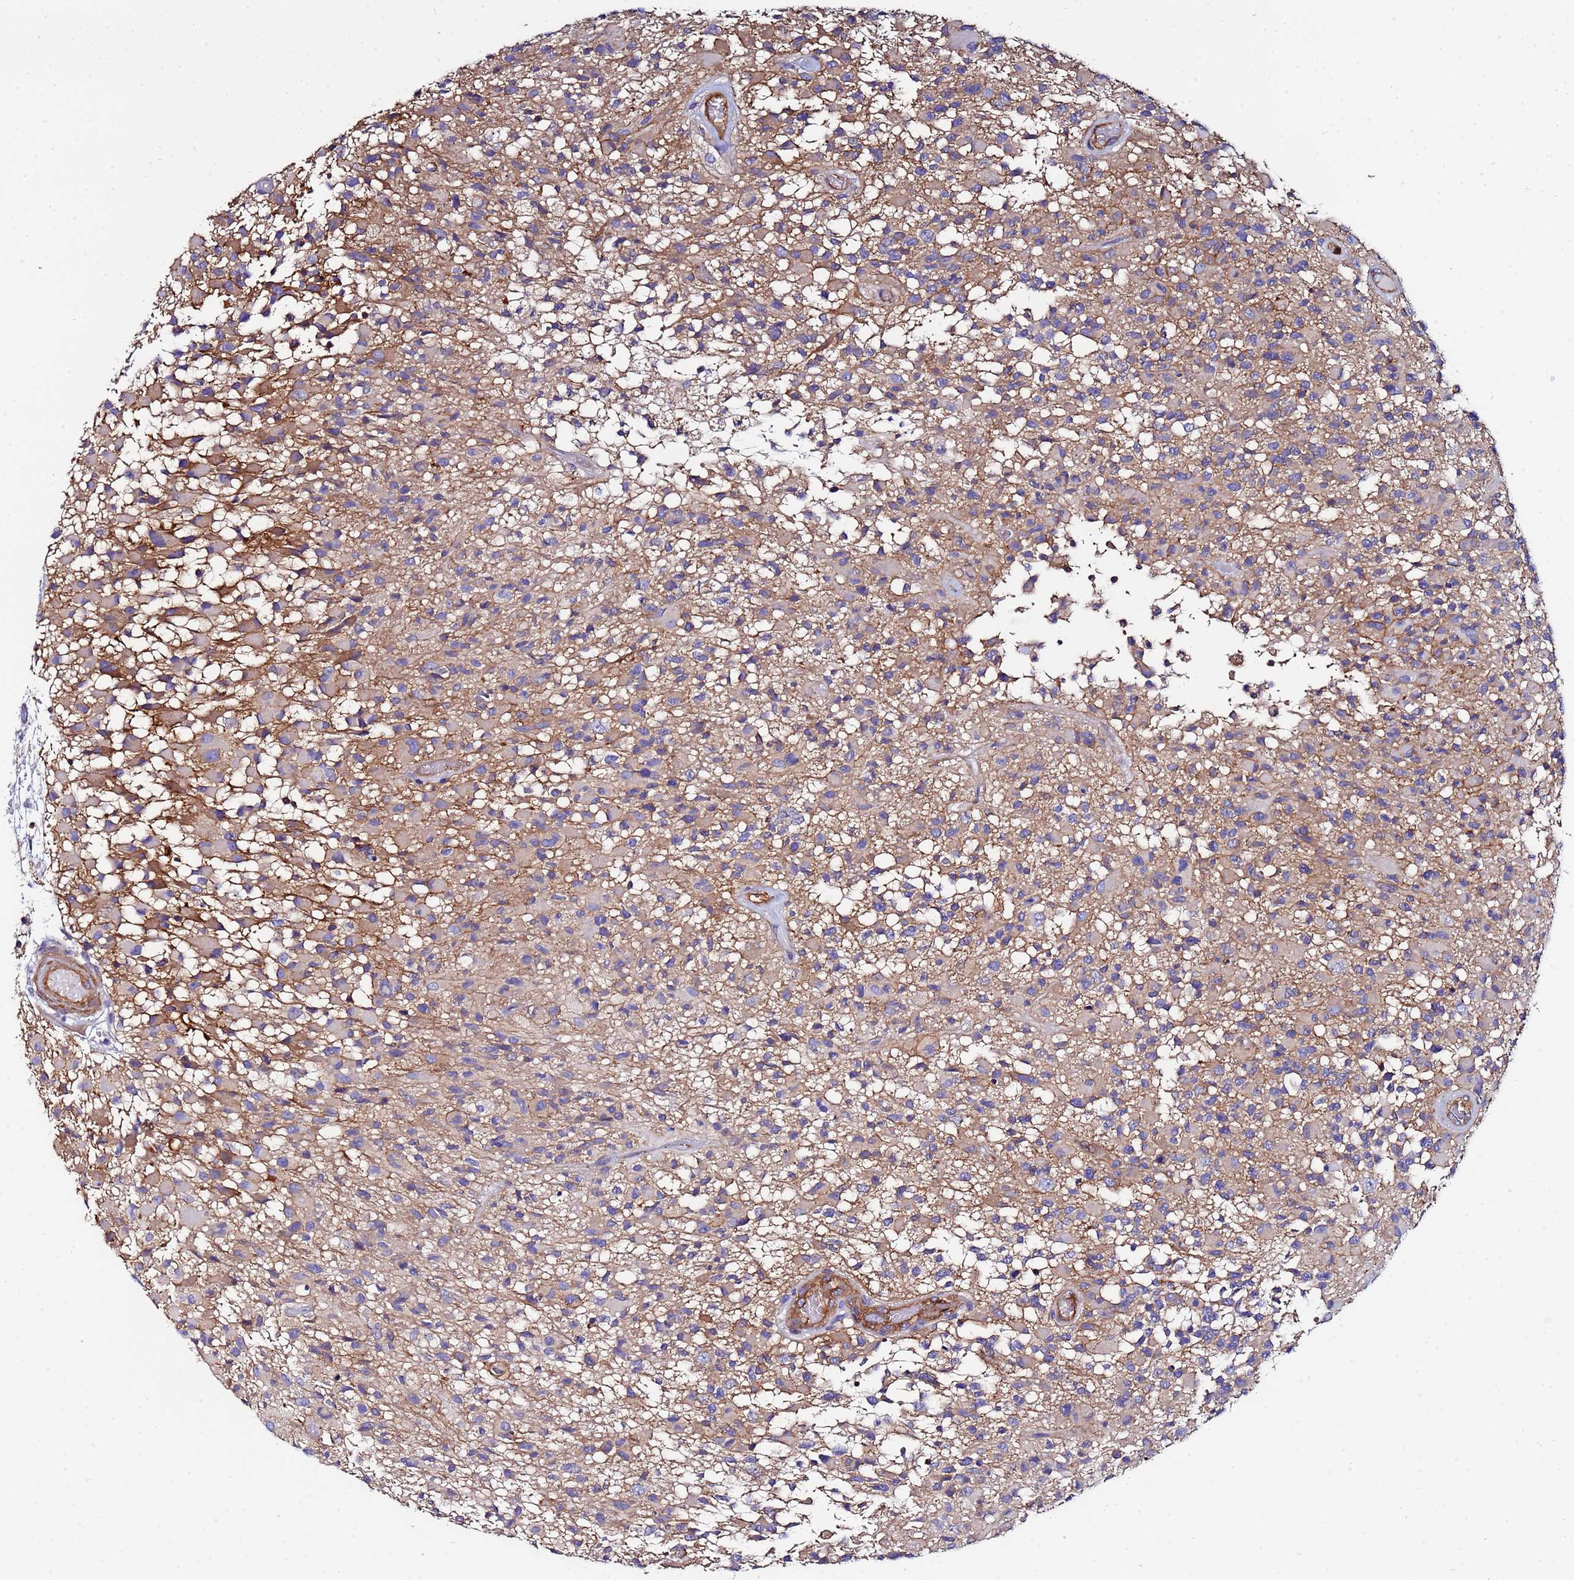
{"staining": {"intensity": "weak", "quantity": ">75%", "location": "cytoplasmic/membranous"}, "tissue": "glioma", "cell_type": "Tumor cells", "image_type": "cancer", "snomed": [{"axis": "morphology", "description": "Glioma, malignant, High grade"}, {"axis": "morphology", "description": "Glioblastoma, NOS"}, {"axis": "topography", "description": "Brain"}], "caption": "Glioma was stained to show a protein in brown. There is low levels of weak cytoplasmic/membranous expression in about >75% of tumor cells.", "gene": "POTEE", "patient": {"sex": "male", "age": 60}}